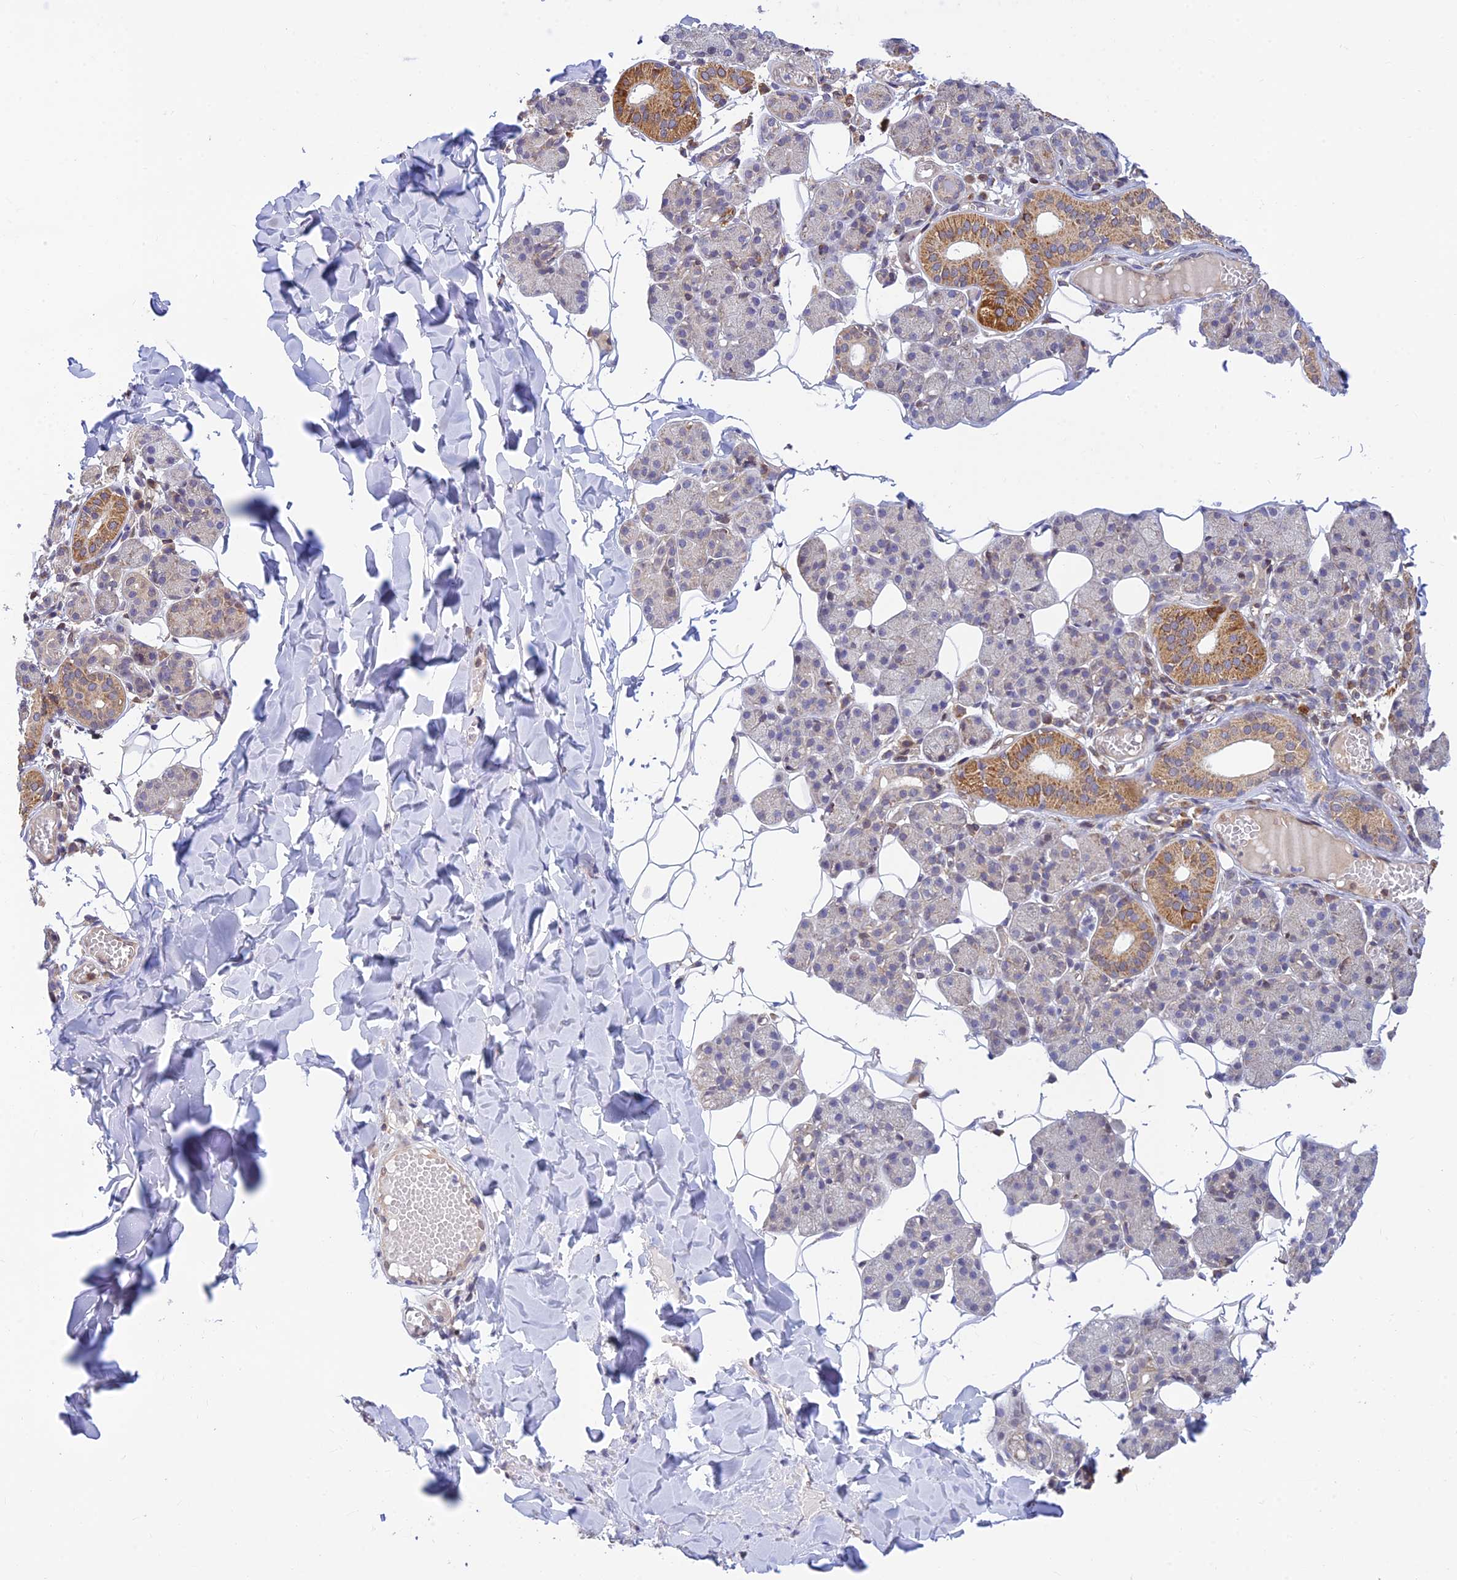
{"staining": {"intensity": "moderate", "quantity": "25%-75%", "location": "cytoplasmic/membranous"}, "tissue": "salivary gland", "cell_type": "Glandular cells", "image_type": "normal", "snomed": [{"axis": "morphology", "description": "Normal tissue, NOS"}, {"axis": "topography", "description": "Salivary gland"}], "caption": "Glandular cells exhibit moderate cytoplasmic/membranous staining in approximately 25%-75% of cells in benign salivary gland.", "gene": "LYSMD2", "patient": {"sex": "female", "age": 33}}